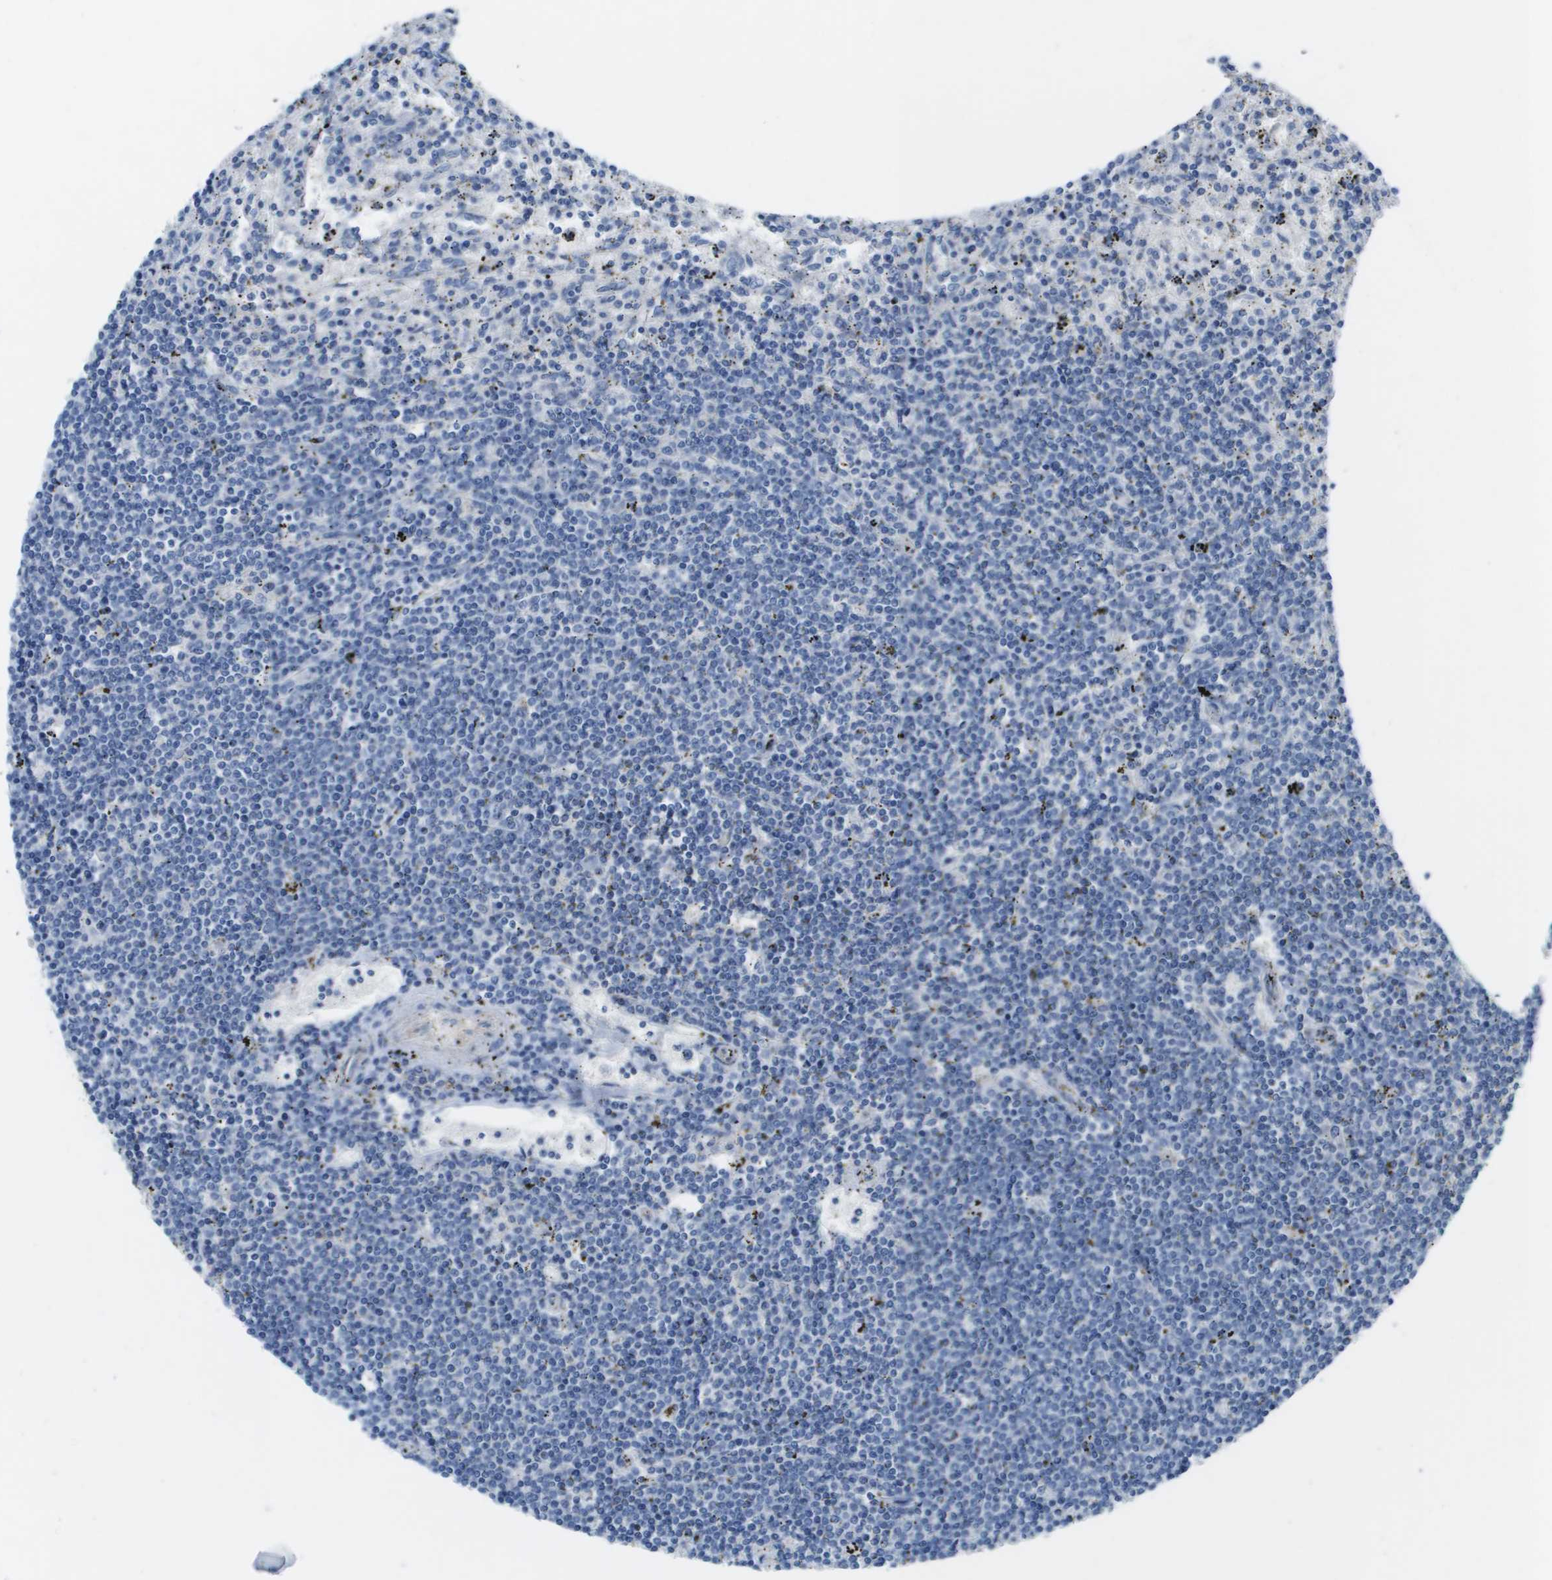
{"staining": {"intensity": "negative", "quantity": "none", "location": "none"}, "tissue": "lymphoma", "cell_type": "Tumor cells", "image_type": "cancer", "snomed": [{"axis": "morphology", "description": "Malignant lymphoma, non-Hodgkin's type, Low grade"}, {"axis": "topography", "description": "Spleen"}], "caption": "The histopathology image reveals no staining of tumor cells in lymphoma.", "gene": "CD46", "patient": {"sex": "male", "age": 76}}